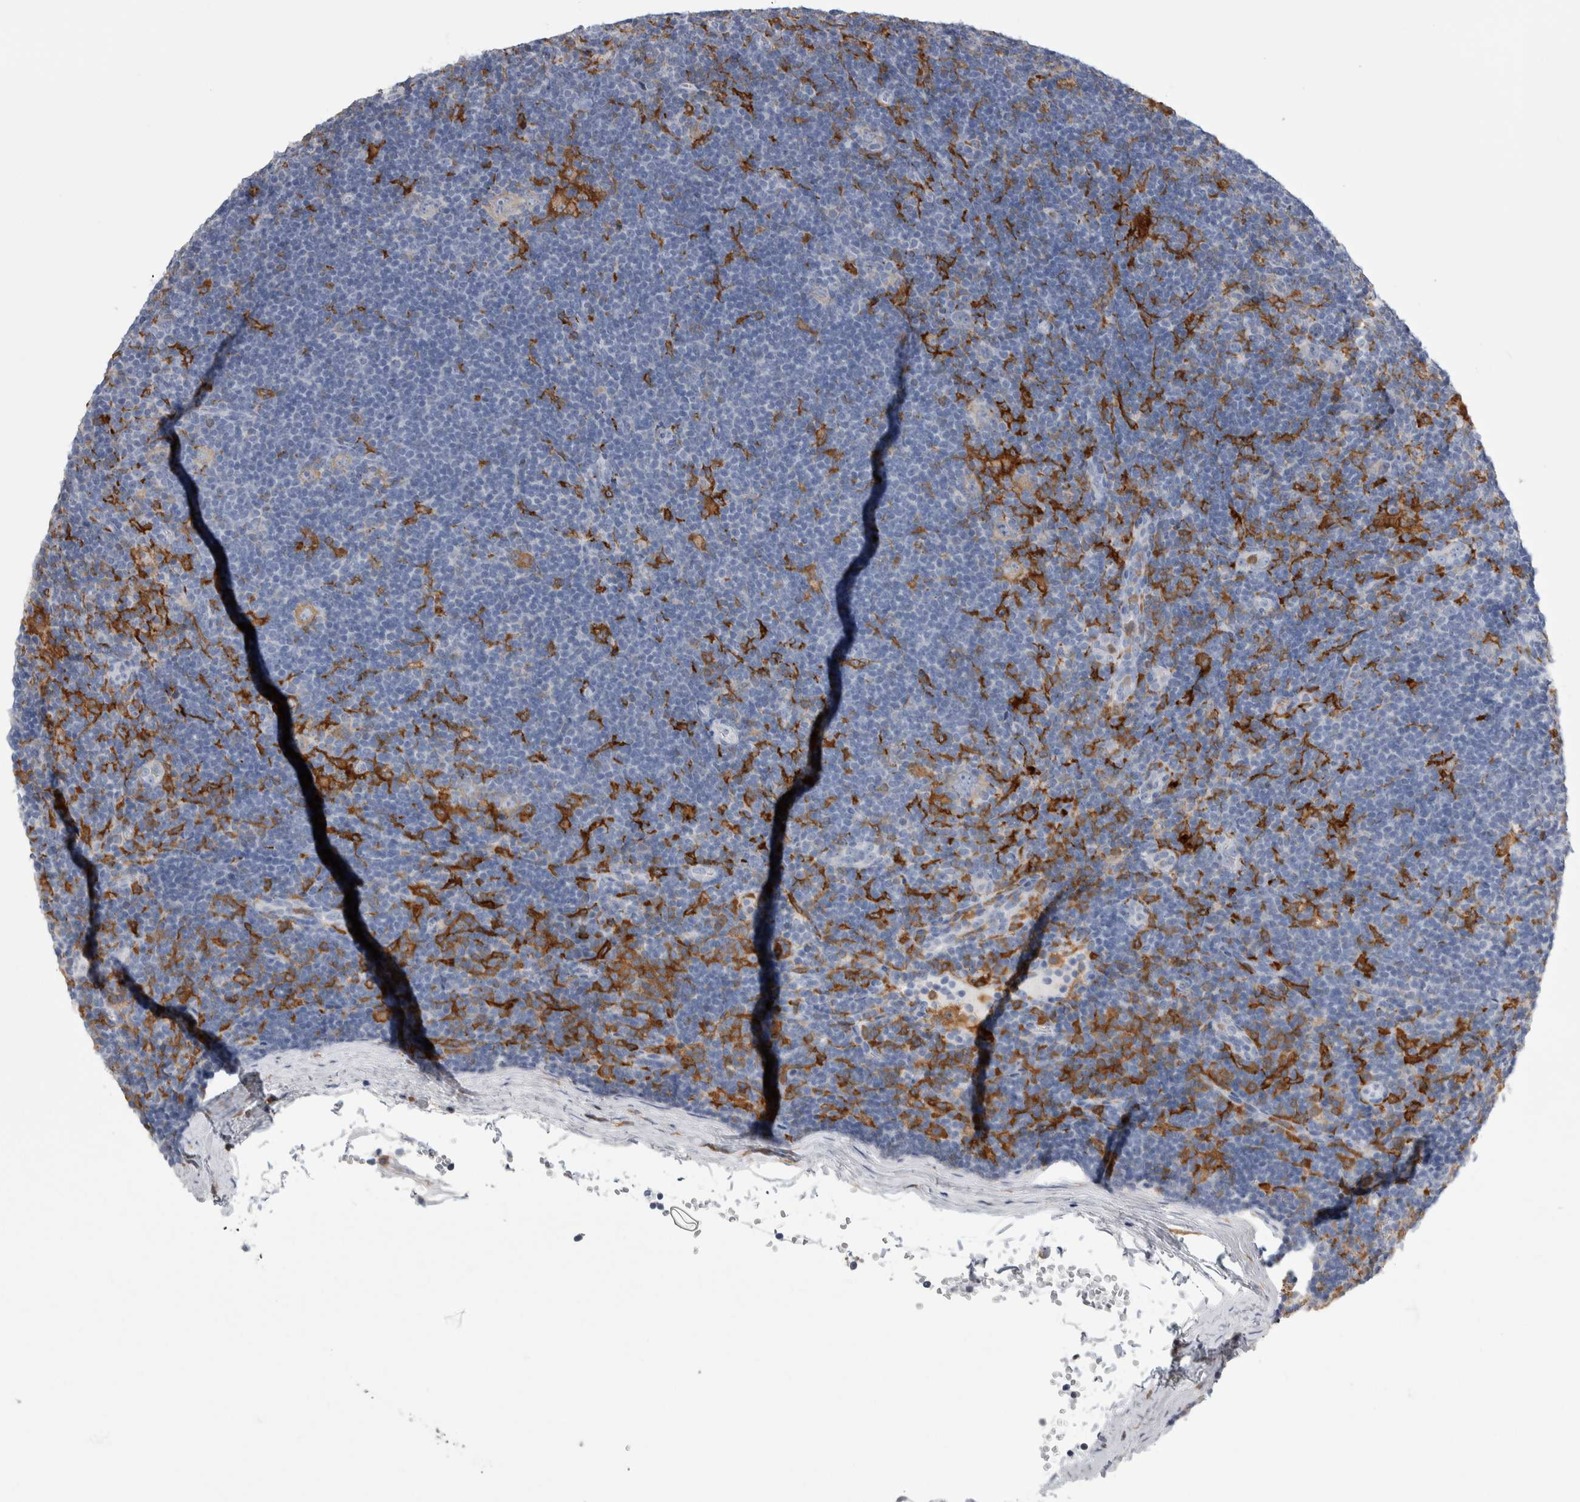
{"staining": {"intensity": "moderate", "quantity": "25%-75%", "location": "cytoplasmic/membranous"}, "tissue": "lymphoma", "cell_type": "Tumor cells", "image_type": "cancer", "snomed": [{"axis": "morphology", "description": "Hodgkin's disease, NOS"}, {"axis": "topography", "description": "Lymph node"}], "caption": "Hodgkin's disease stained with immunohistochemistry (IHC) reveals moderate cytoplasmic/membranous expression in approximately 25%-75% of tumor cells.", "gene": "SKAP2", "patient": {"sex": "female", "age": 57}}